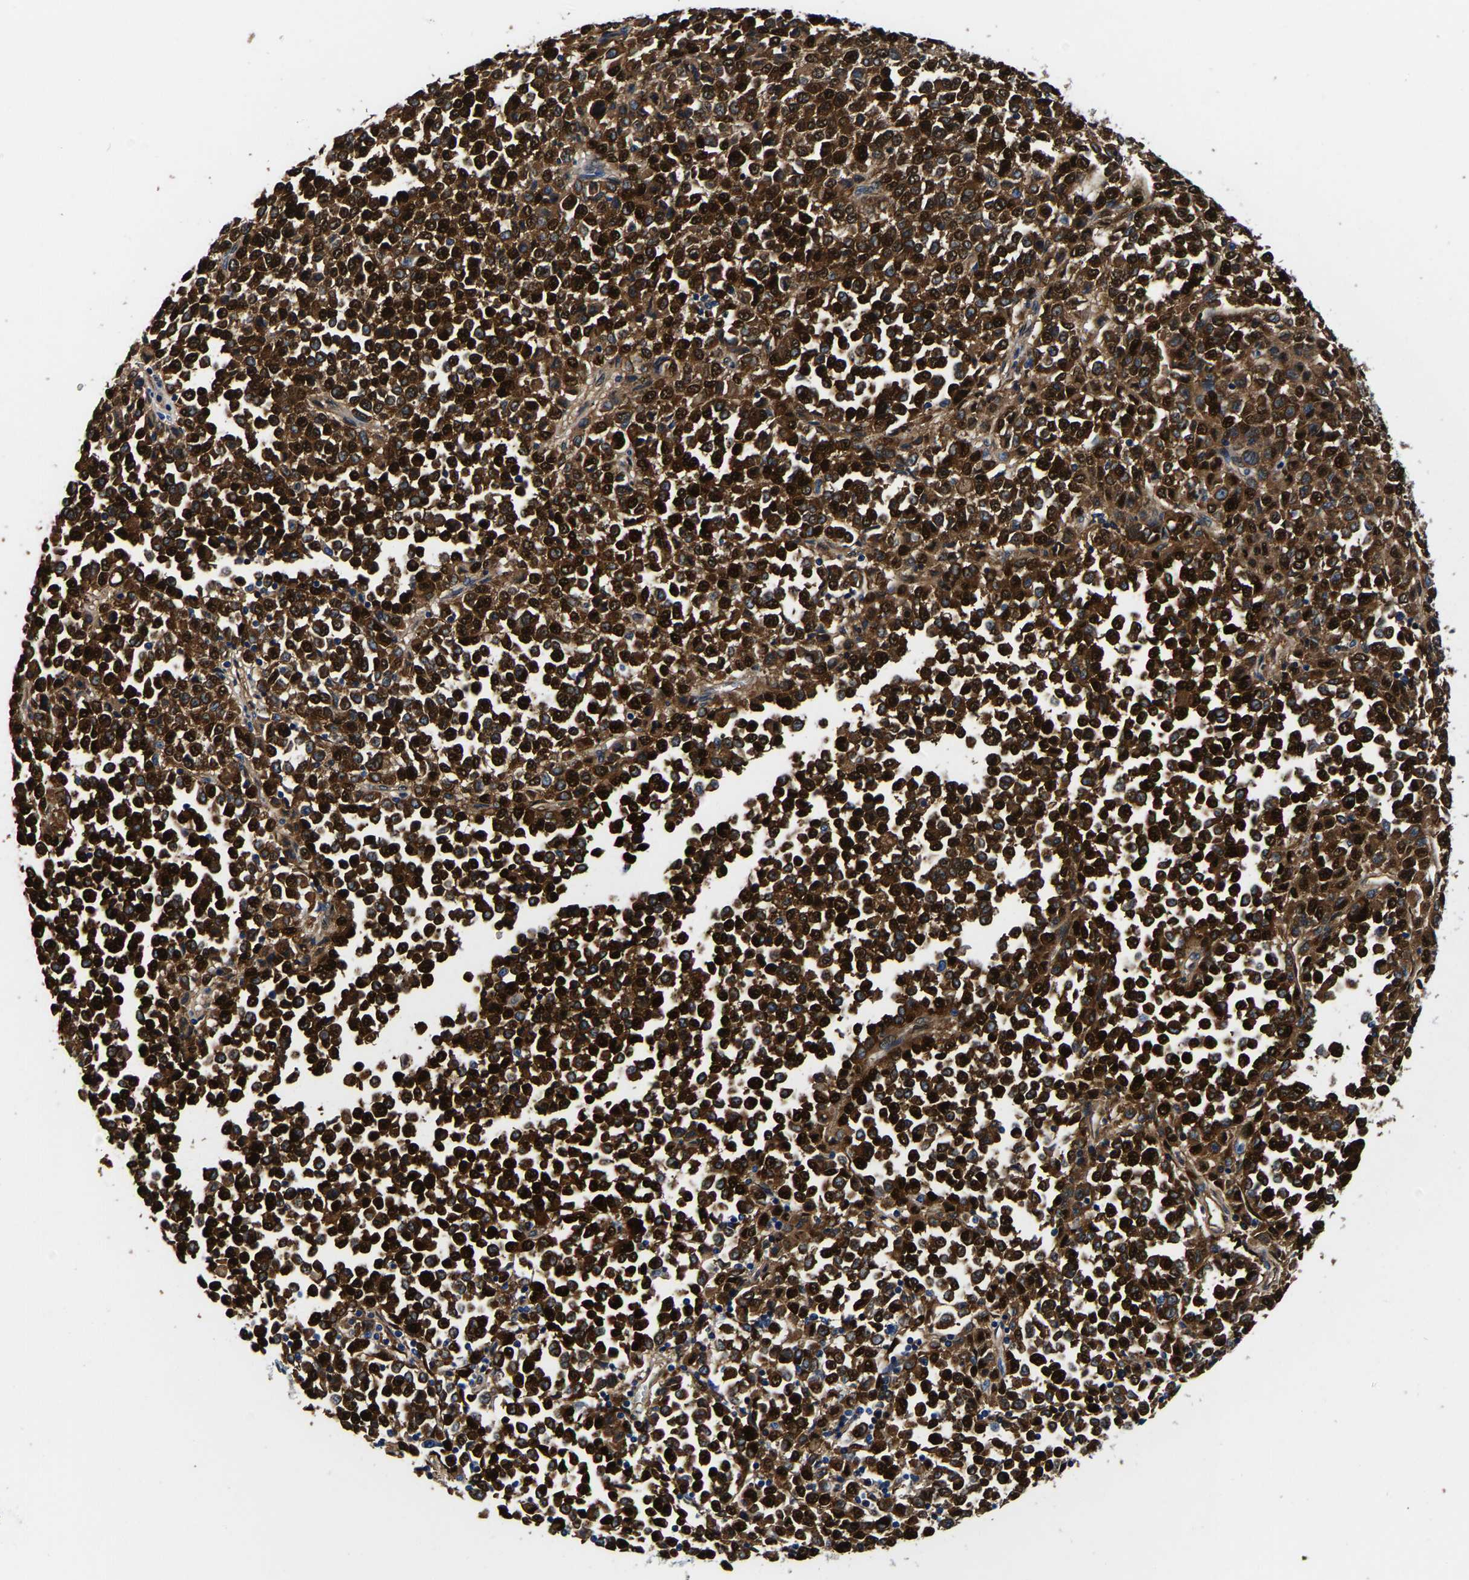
{"staining": {"intensity": "strong", "quantity": ">75%", "location": "cytoplasmic/membranous,nuclear"}, "tissue": "melanoma", "cell_type": "Tumor cells", "image_type": "cancer", "snomed": [{"axis": "morphology", "description": "Malignant melanoma, Metastatic site"}, {"axis": "topography", "description": "Pancreas"}], "caption": "The image exhibits immunohistochemical staining of melanoma. There is strong cytoplasmic/membranous and nuclear staining is present in approximately >75% of tumor cells.", "gene": "S100A13", "patient": {"sex": "female", "age": 30}}